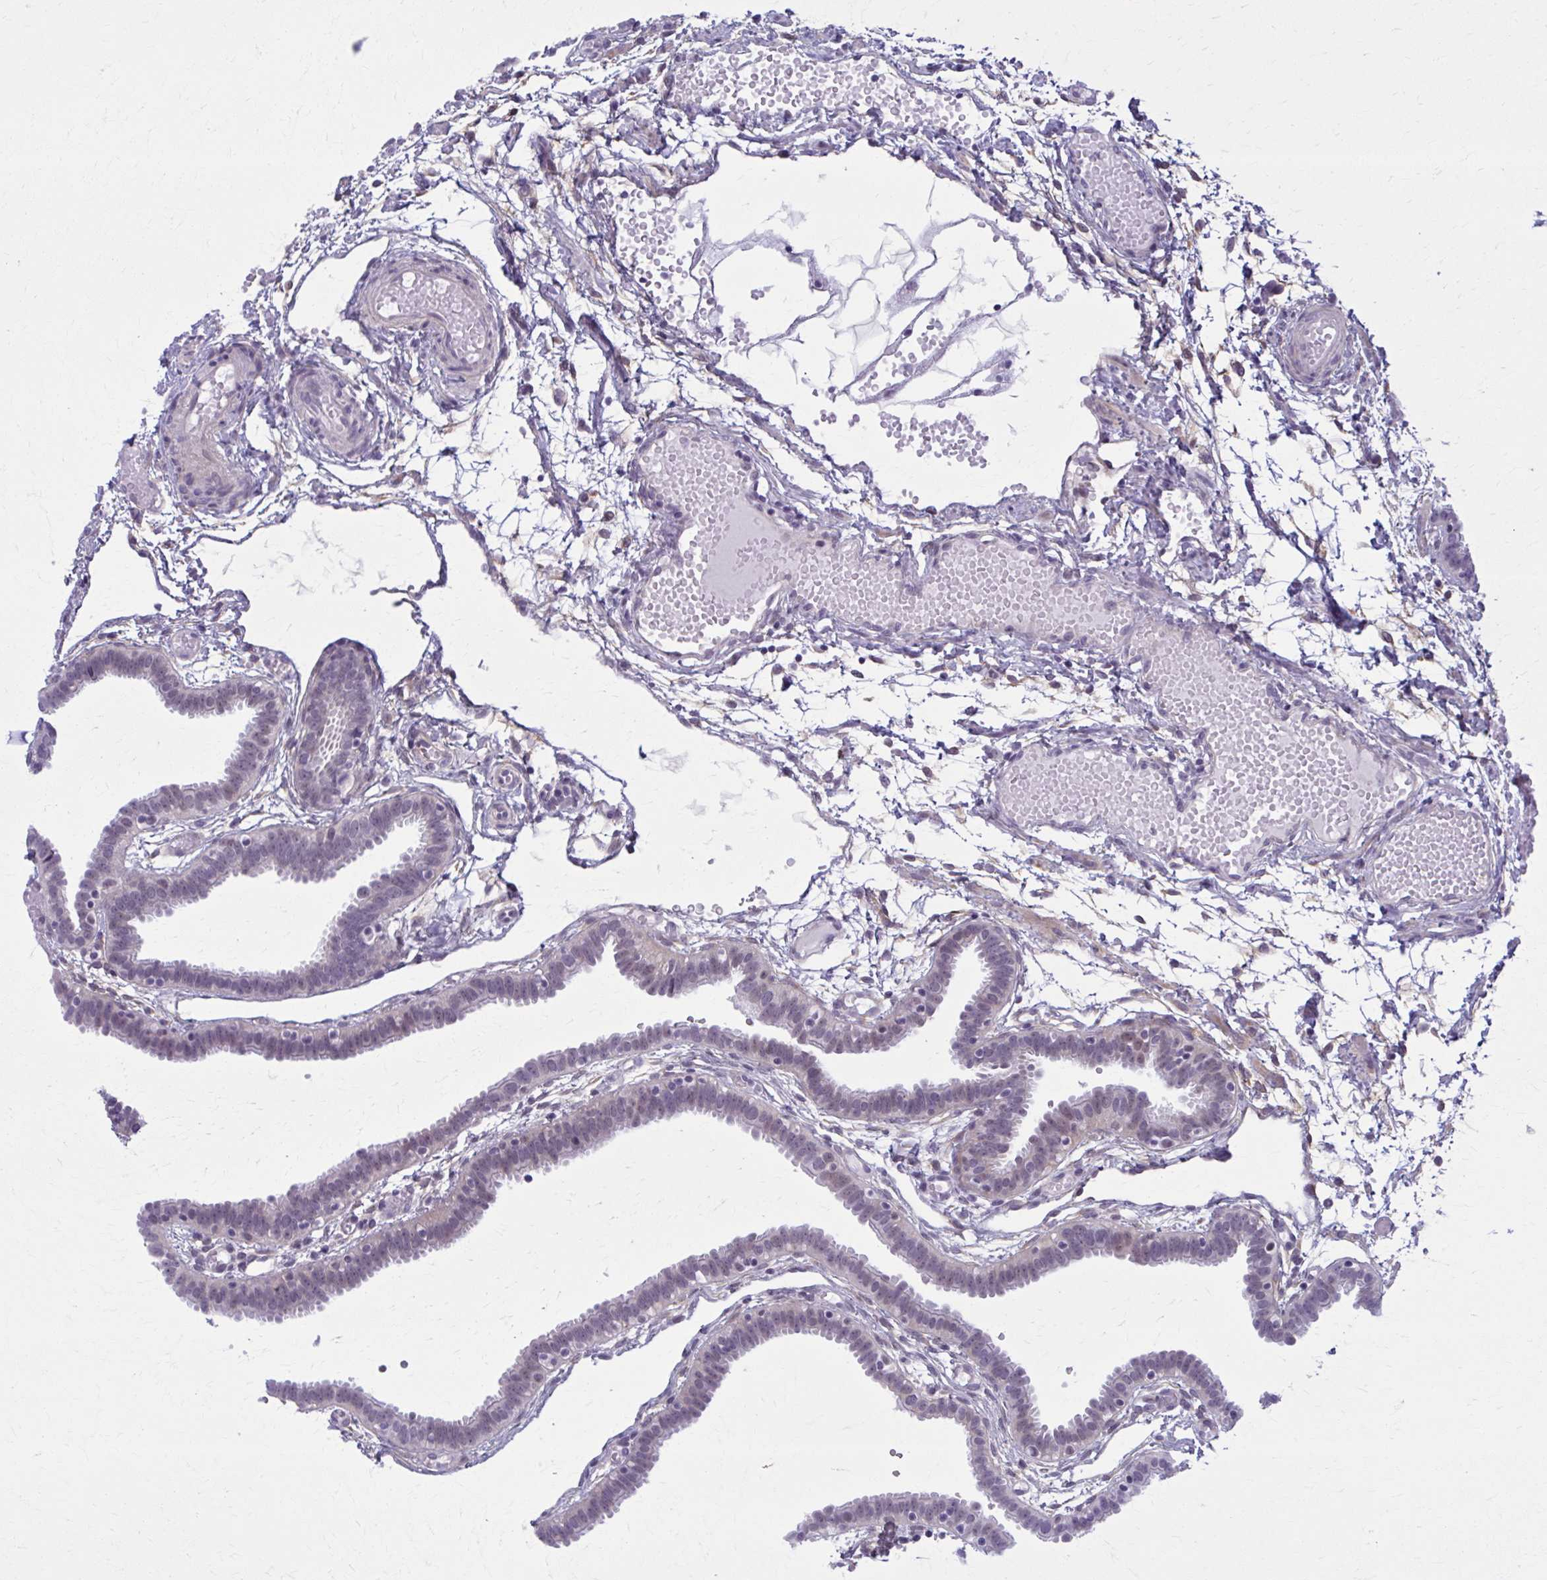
{"staining": {"intensity": "weak", "quantity": "<25%", "location": "nuclear"}, "tissue": "fallopian tube", "cell_type": "Glandular cells", "image_type": "normal", "snomed": [{"axis": "morphology", "description": "Normal tissue, NOS"}, {"axis": "topography", "description": "Fallopian tube"}], "caption": "Immunohistochemical staining of unremarkable fallopian tube reveals no significant expression in glandular cells. Nuclei are stained in blue.", "gene": "NUMBL", "patient": {"sex": "female", "age": 37}}